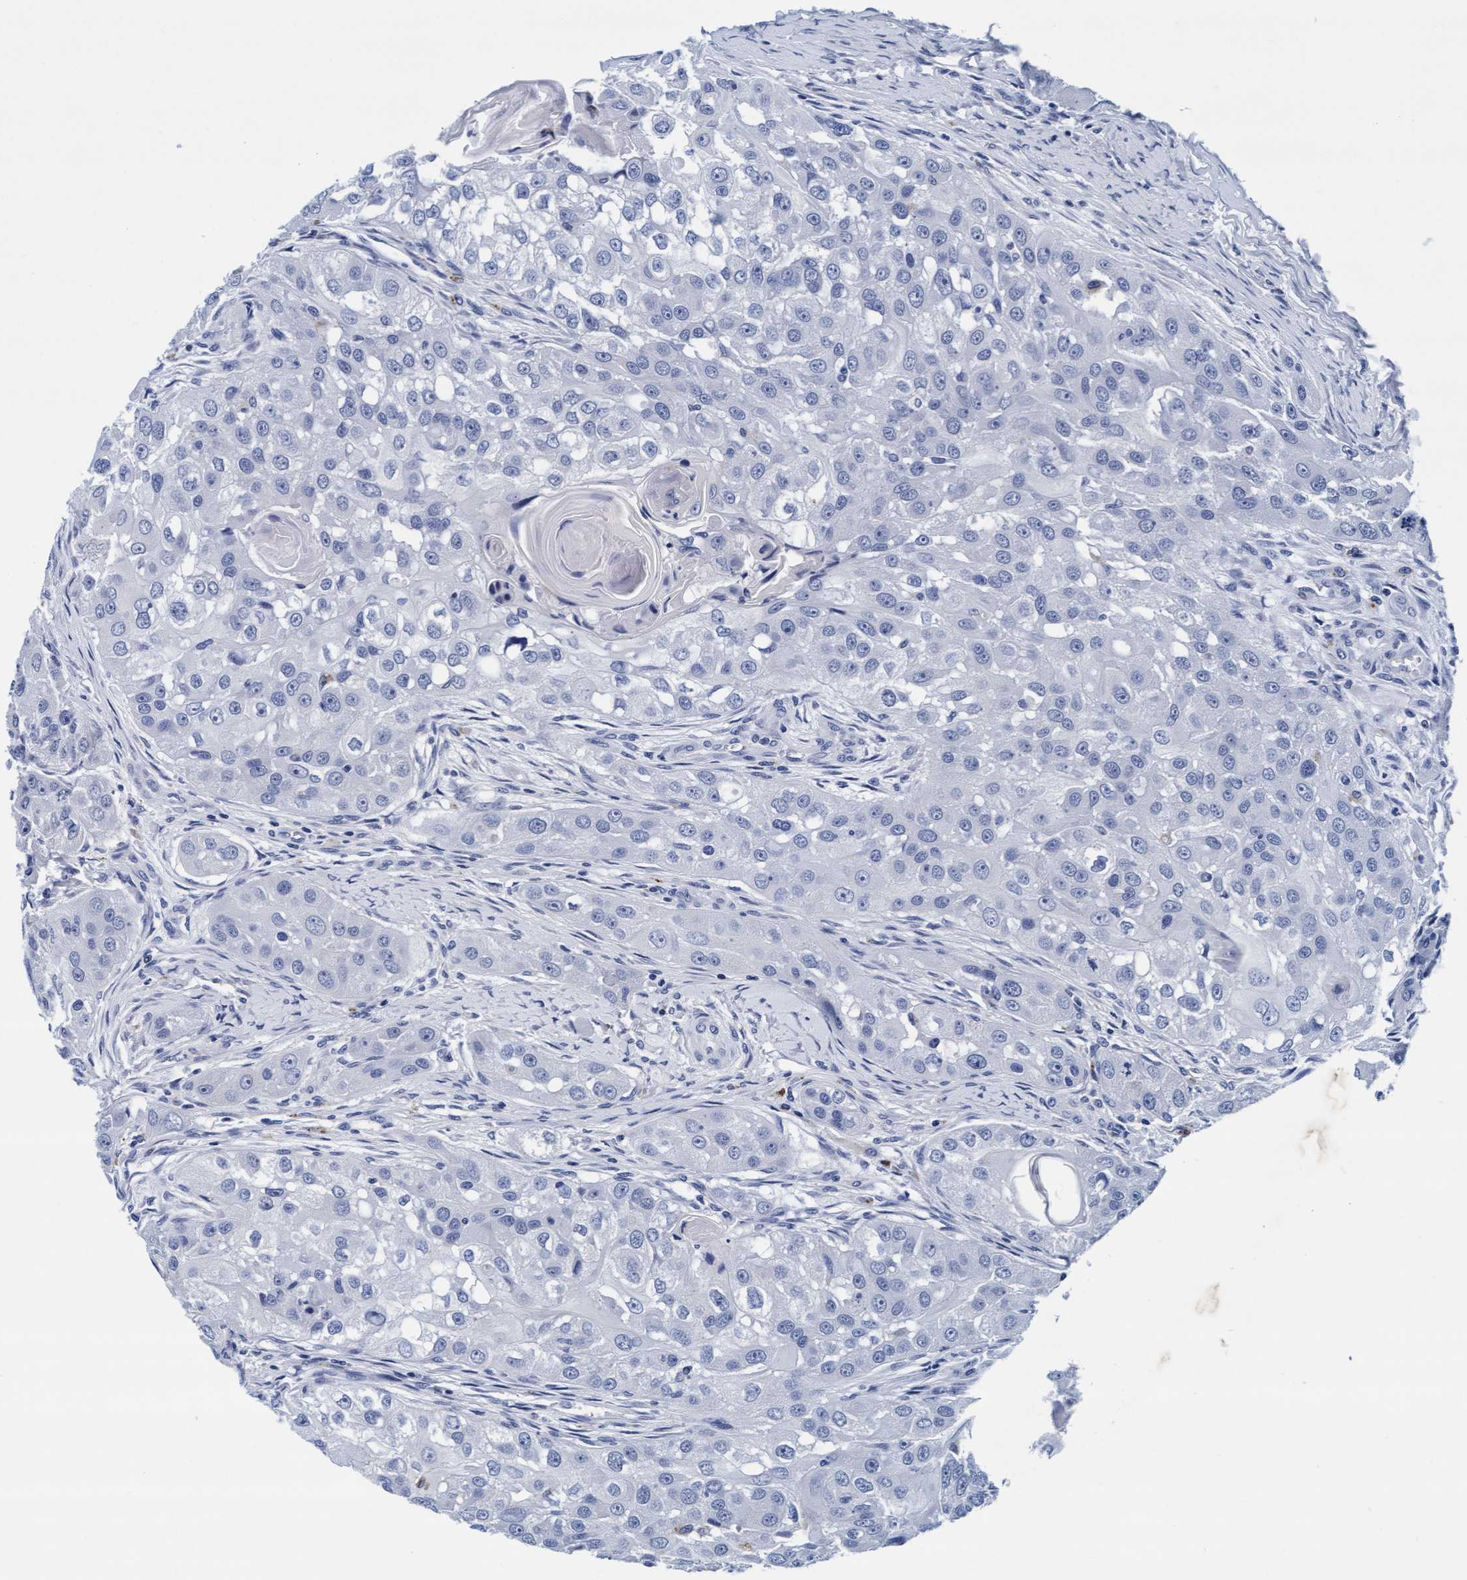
{"staining": {"intensity": "negative", "quantity": "none", "location": "none"}, "tissue": "head and neck cancer", "cell_type": "Tumor cells", "image_type": "cancer", "snomed": [{"axis": "morphology", "description": "Normal tissue, NOS"}, {"axis": "morphology", "description": "Squamous cell carcinoma, NOS"}, {"axis": "topography", "description": "Skeletal muscle"}, {"axis": "topography", "description": "Head-Neck"}], "caption": "The histopathology image displays no staining of tumor cells in head and neck squamous cell carcinoma.", "gene": "ARSG", "patient": {"sex": "male", "age": 51}}